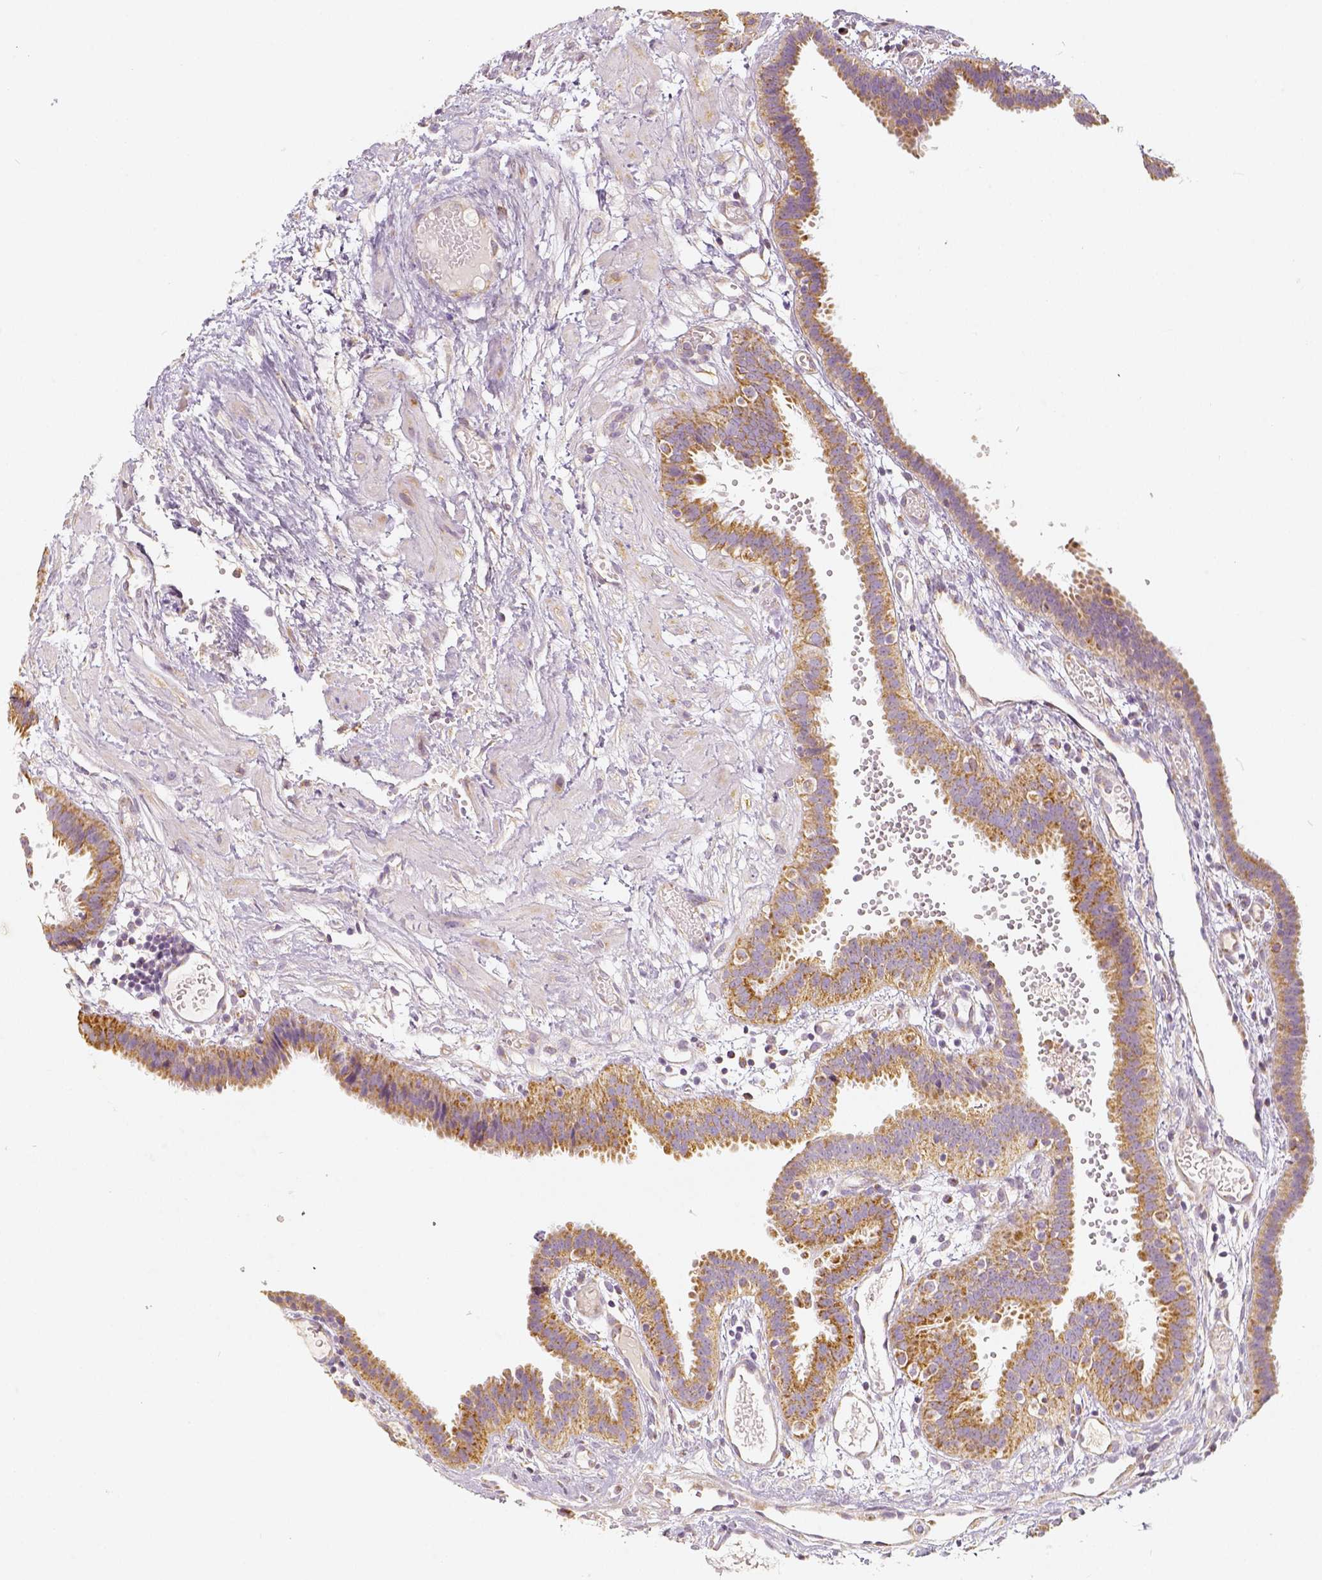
{"staining": {"intensity": "moderate", "quantity": ">75%", "location": "cytoplasmic/membranous"}, "tissue": "fallopian tube", "cell_type": "Glandular cells", "image_type": "normal", "snomed": [{"axis": "morphology", "description": "Normal tissue, NOS"}, {"axis": "topography", "description": "Fallopian tube"}], "caption": "Immunohistochemical staining of benign human fallopian tube demonstrates medium levels of moderate cytoplasmic/membranous positivity in approximately >75% of glandular cells. (Brightfield microscopy of DAB IHC at high magnification).", "gene": "PGAM5", "patient": {"sex": "female", "age": 37}}